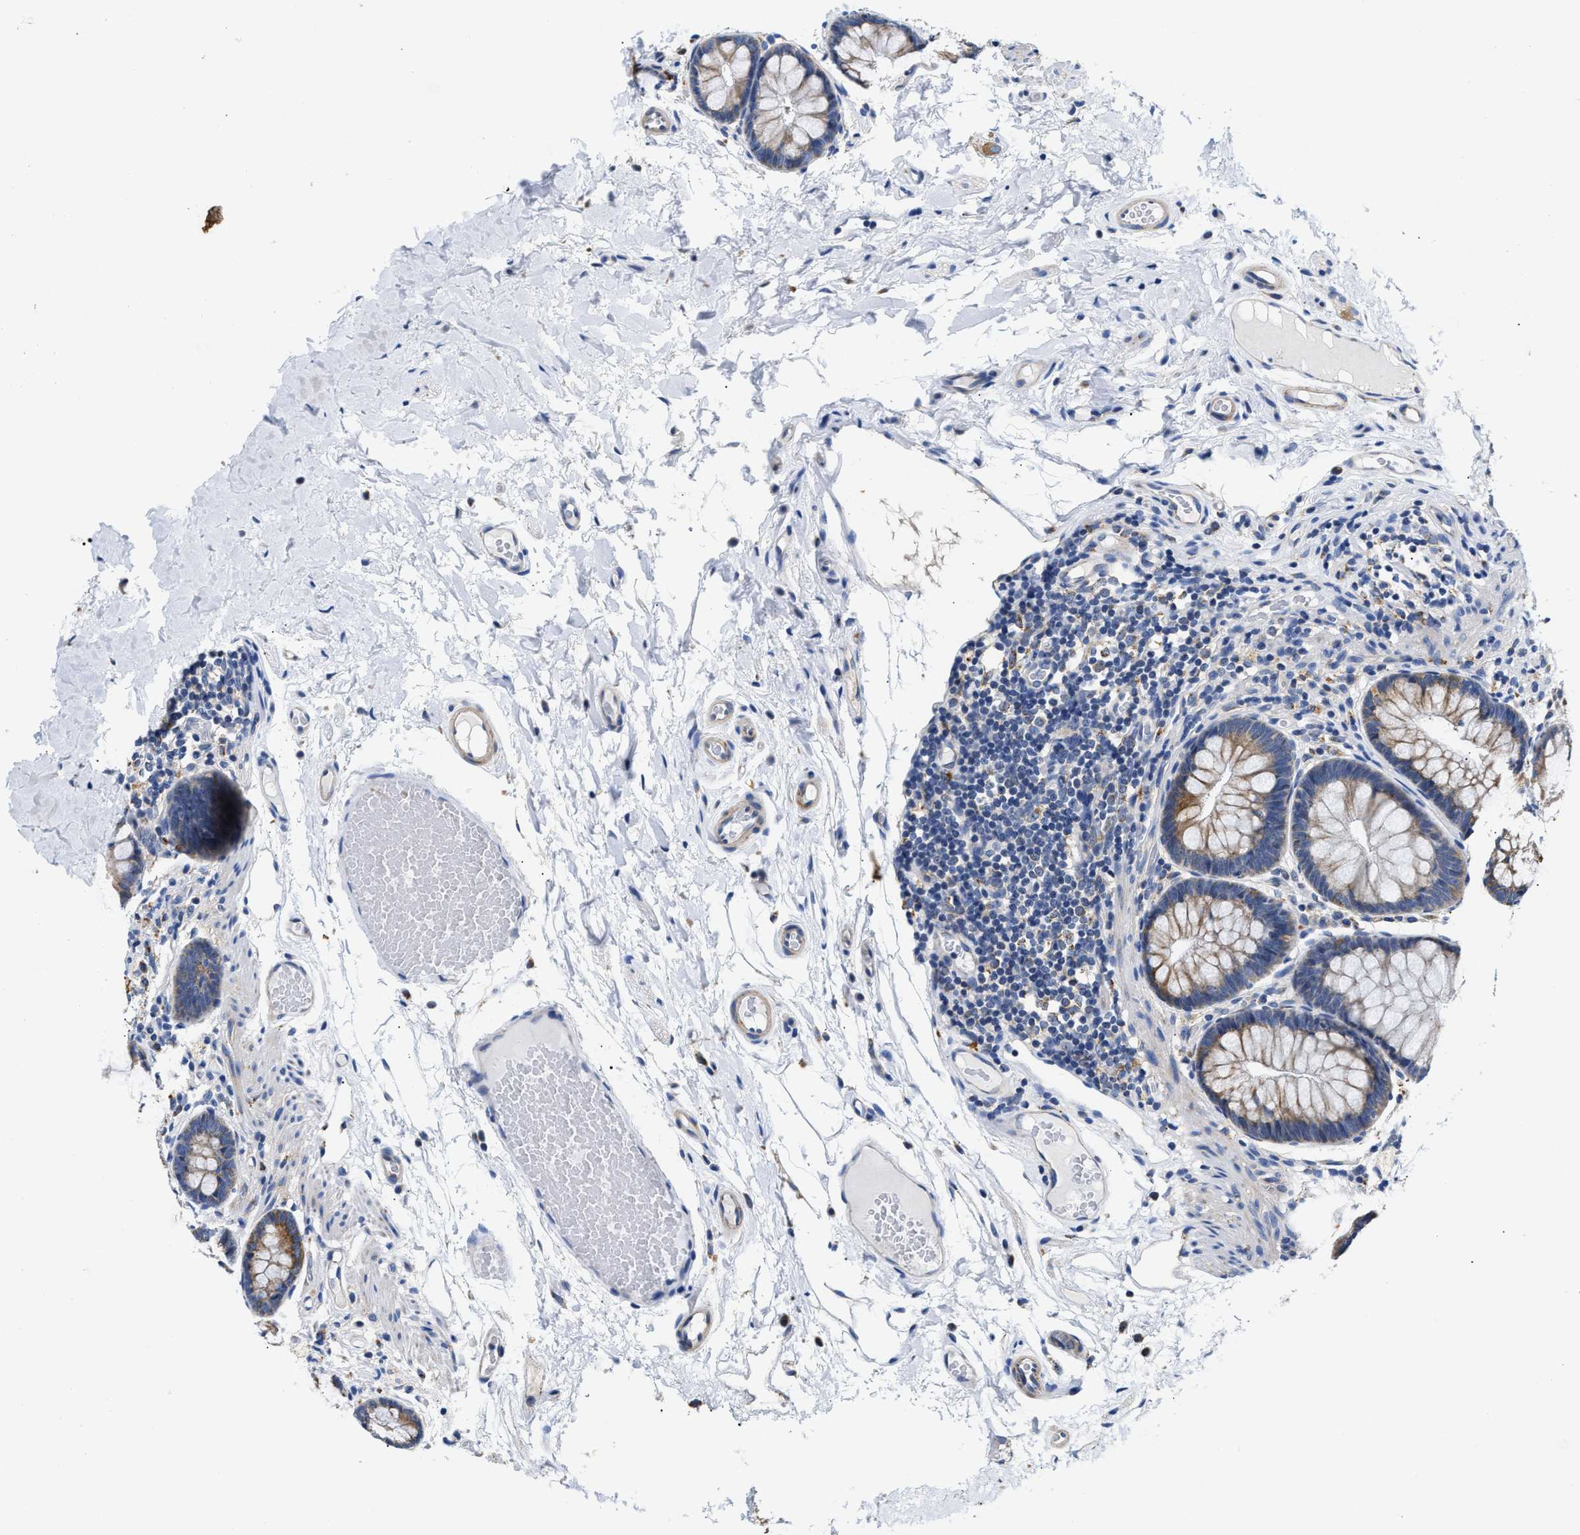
{"staining": {"intensity": "weak", "quantity": ">75%", "location": "cytoplasmic/membranous"}, "tissue": "colon", "cell_type": "Endothelial cells", "image_type": "normal", "snomed": [{"axis": "morphology", "description": "Normal tissue, NOS"}, {"axis": "topography", "description": "Colon"}], "caption": "Immunohistochemical staining of normal colon exhibits low levels of weak cytoplasmic/membranous positivity in about >75% of endothelial cells. The staining is performed using DAB (3,3'-diaminobenzidine) brown chromogen to label protein expression. The nuclei are counter-stained blue using hematoxylin.", "gene": "ACADVL", "patient": {"sex": "female", "age": 56}}